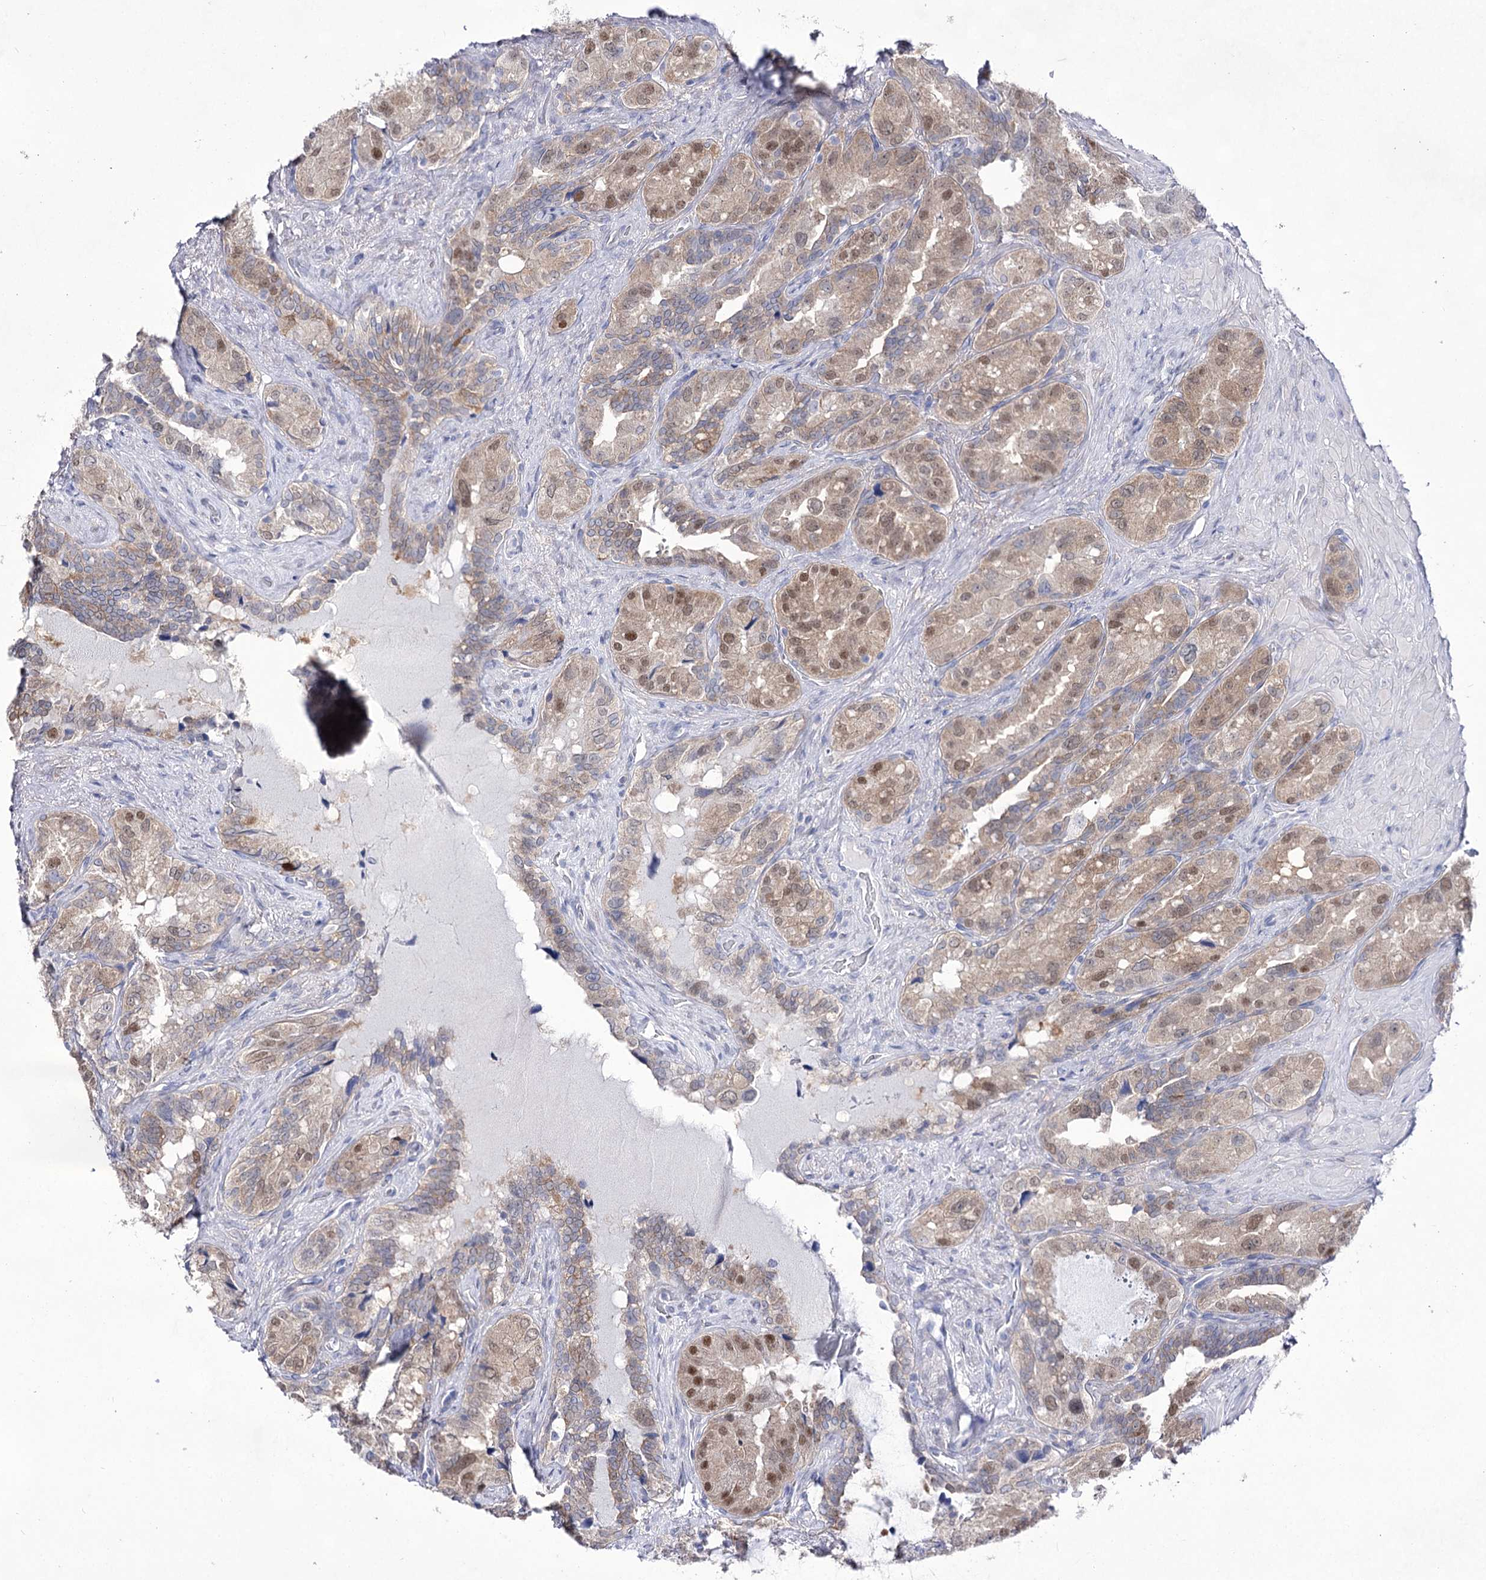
{"staining": {"intensity": "moderate", "quantity": "25%-75%", "location": "nuclear"}, "tissue": "seminal vesicle", "cell_type": "Glandular cells", "image_type": "normal", "snomed": [{"axis": "morphology", "description": "Normal tissue, NOS"}, {"axis": "topography", "description": "Seminal veicle"}, {"axis": "topography", "description": "Peripheral nerve tissue"}], "caption": "IHC image of unremarkable seminal vesicle: human seminal vesicle stained using immunohistochemistry (IHC) displays medium levels of moderate protein expression localized specifically in the nuclear of glandular cells, appearing as a nuclear brown color.", "gene": "UGDH", "patient": {"sex": "male", "age": 67}}